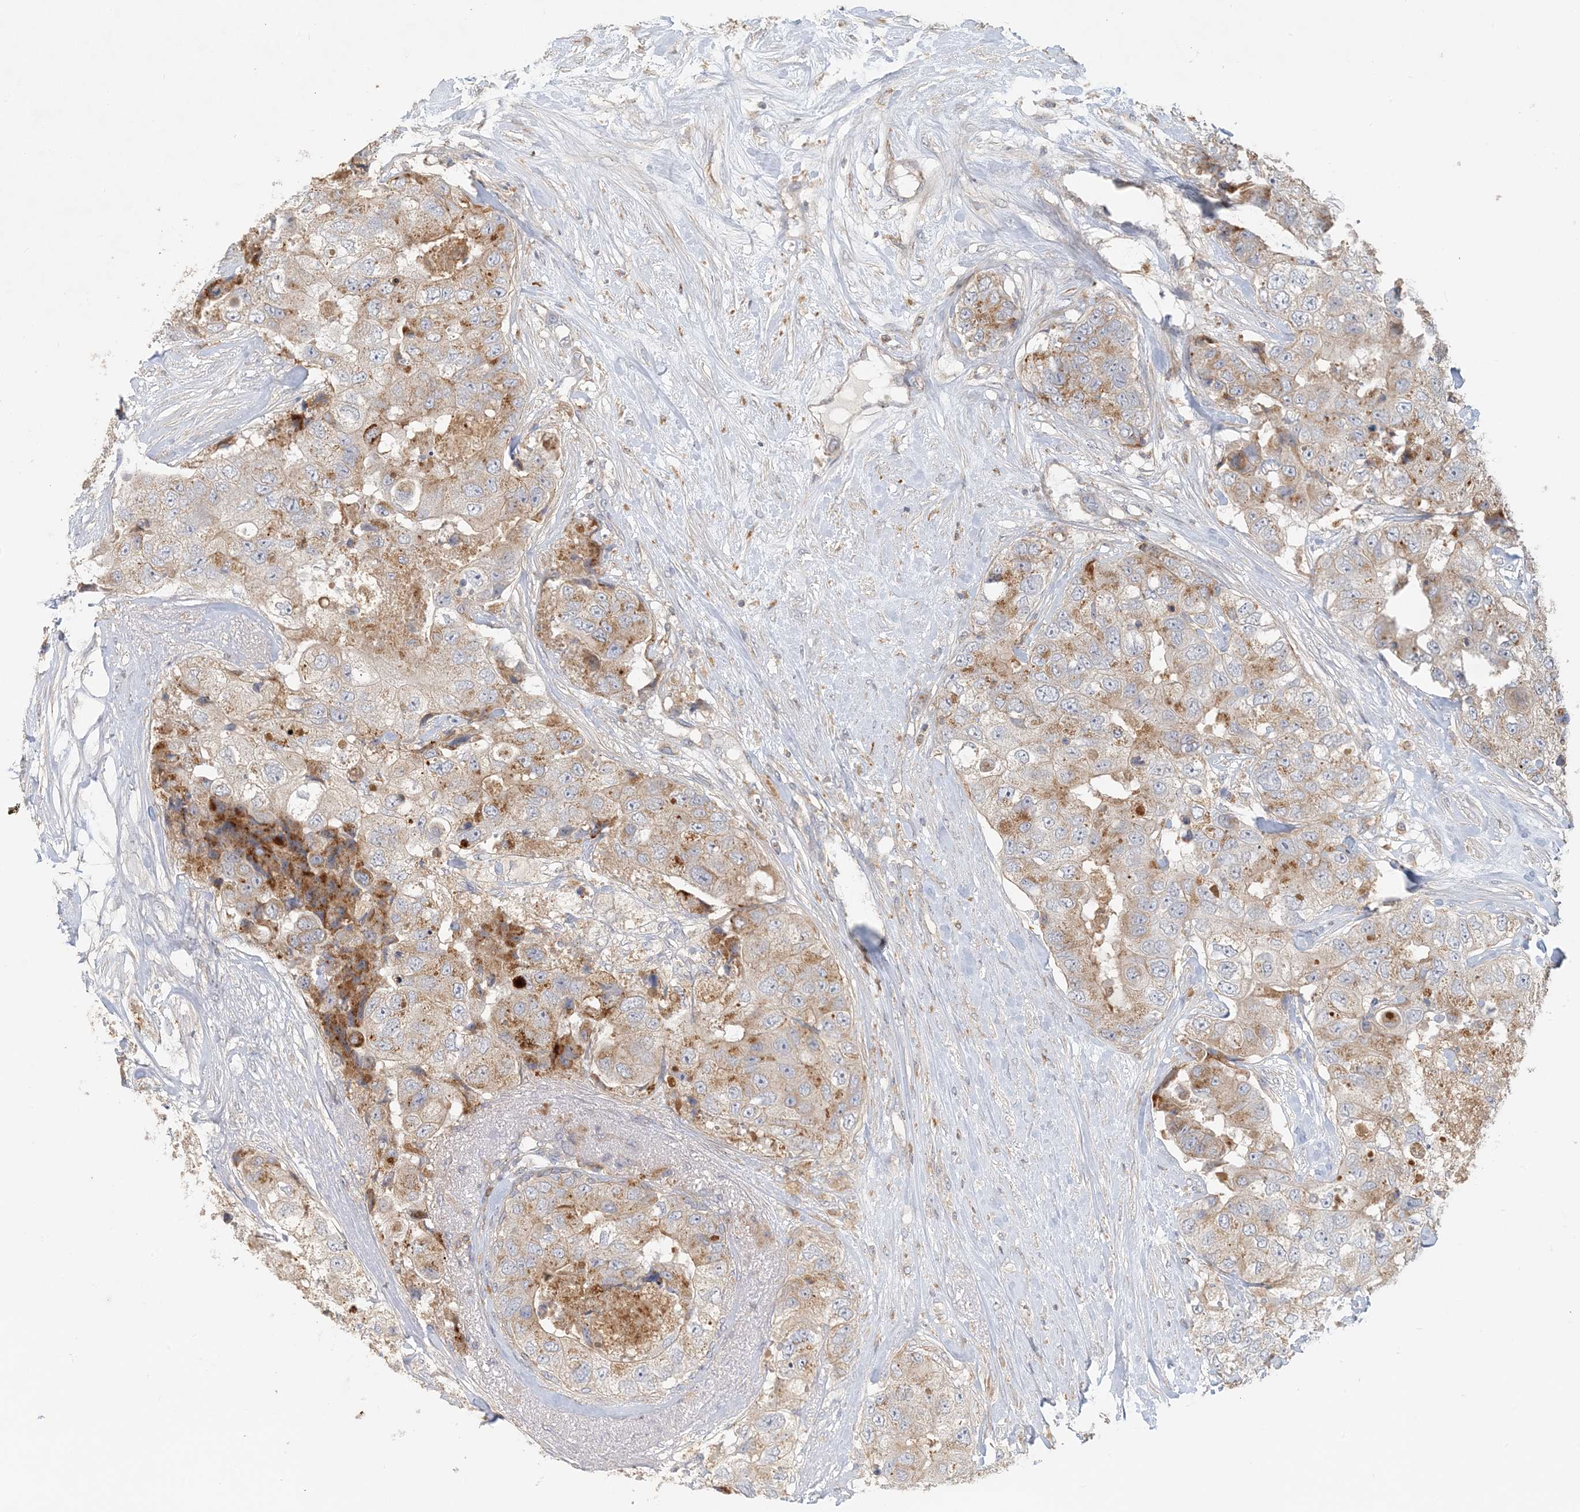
{"staining": {"intensity": "weak", "quantity": ">75%", "location": "cytoplasmic/membranous"}, "tissue": "breast cancer", "cell_type": "Tumor cells", "image_type": "cancer", "snomed": [{"axis": "morphology", "description": "Duct carcinoma"}, {"axis": "topography", "description": "Breast"}], "caption": "Brown immunohistochemical staining in human infiltrating ductal carcinoma (breast) demonstrates weak cytoplasmic/membranous expression in about >75% of tumor cells. (Stains: DAB in brown, nuclei in blue, Microscopy: brightfield microscopy at high magnification).", "gene": "SPPL2A", "patient": {"sex": "female", "age": 62}}